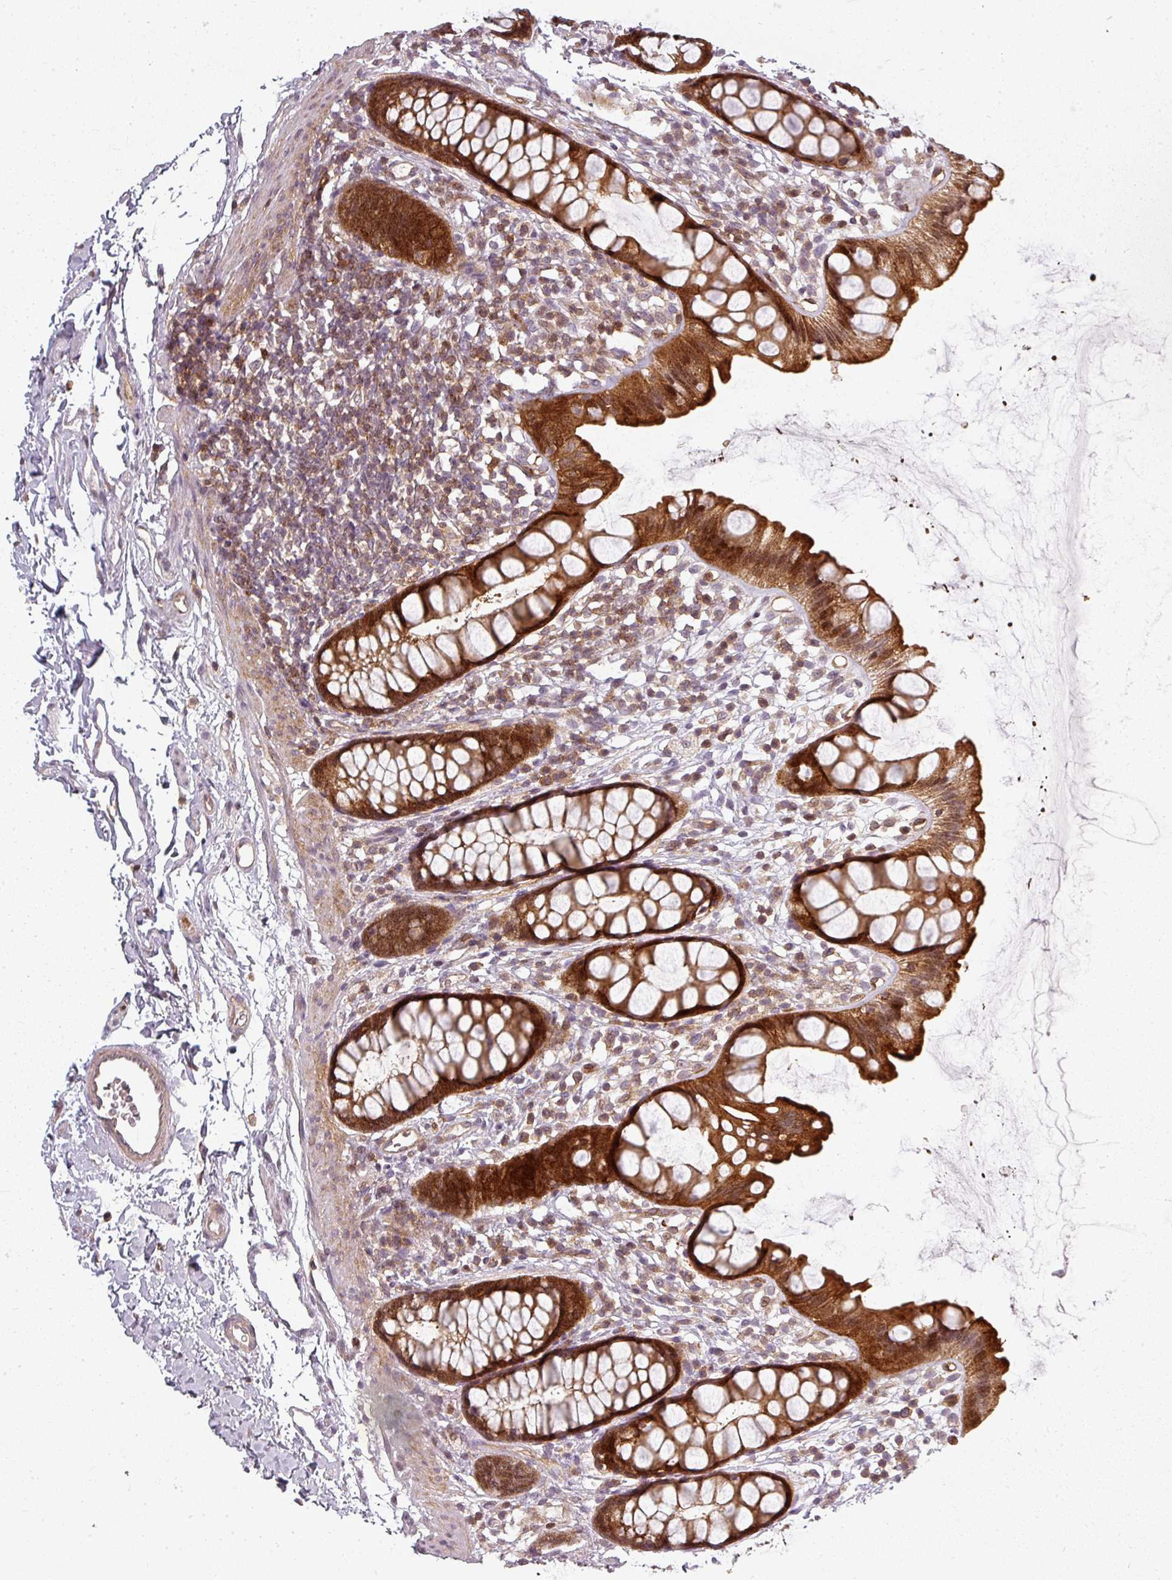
{"staining": {"intensity": "strong", "quantity": ">75%", "location": "cytoplasmic/membranous,nuclear"}, "tissue": "rectum", "cell_type": "Glandular cells", "image_type": "normal", "snomed": [{"axis": "morphology", "description": "Normal tissue, NOS"}, {"axis": "topography", "description": "Rectum"}], "caption": "This image displays immunohistochemistry (IHC) staining of unremarkable rectum, with high strong cytoplasmic/membranous,nuclear expression in about >75% of glandular cells.", "gene": "CLIC1", "patient": {"sex": "female", "age": 65}}